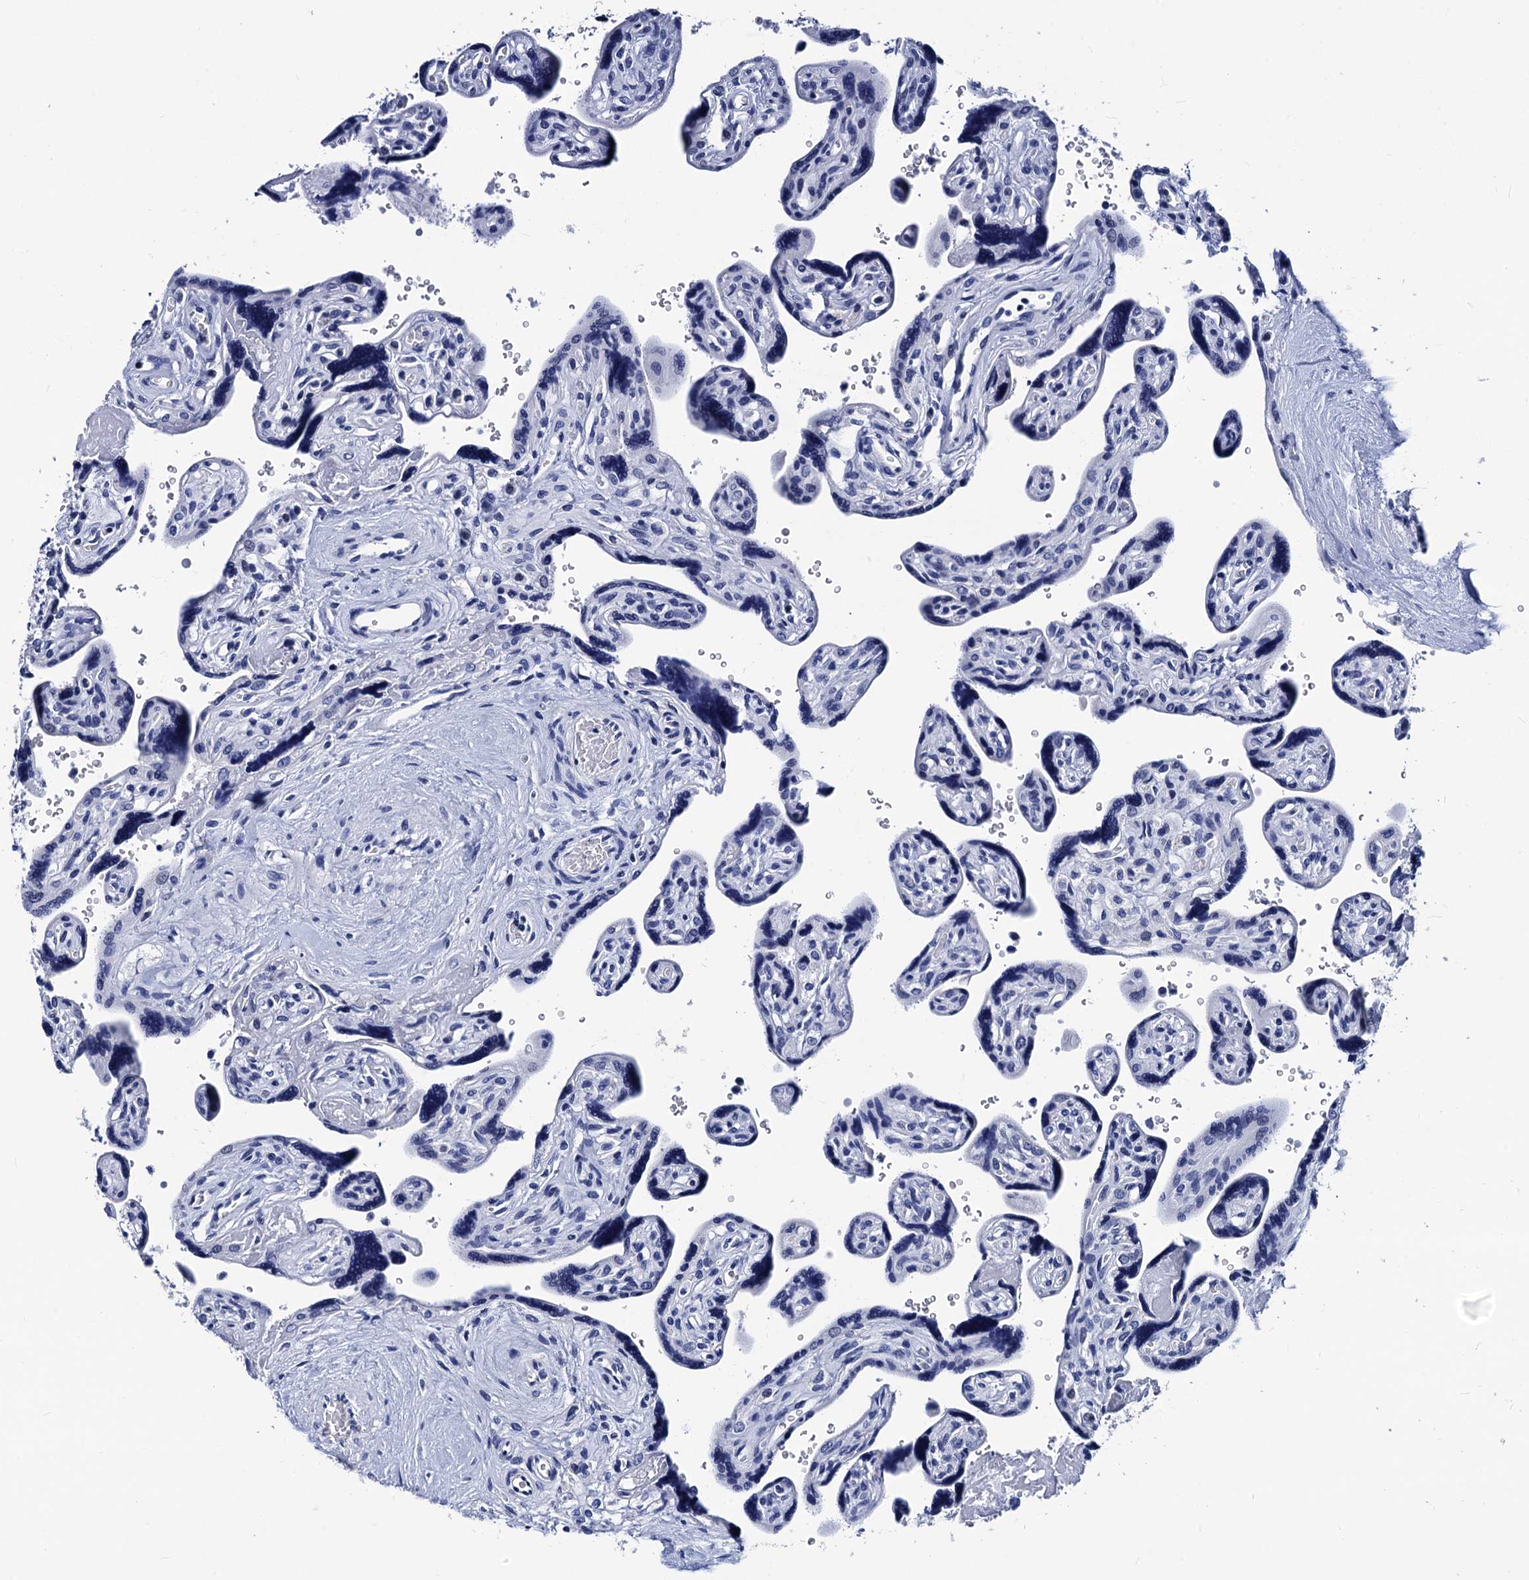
{"staining": {"intensity": "negative", "quantity": "none", "location": "none"}, "tissue": "placenta", "cell_type": "Decidual cells", "image_type": "normal", "snomed": [{"axis": "morphology", "description": "Normal tissue, NOS"}, {"axis": "topography", "description": "Placenta"}], "caption": "A high-resolution micrograph shows immunohistochemistry (IHC) staining of benign placenta, which reveals no significant staining in decidual cells. Nuclei are stained in blue.", "gene": "LRRC30", "patient": {"sex": "female", "age": 39}}